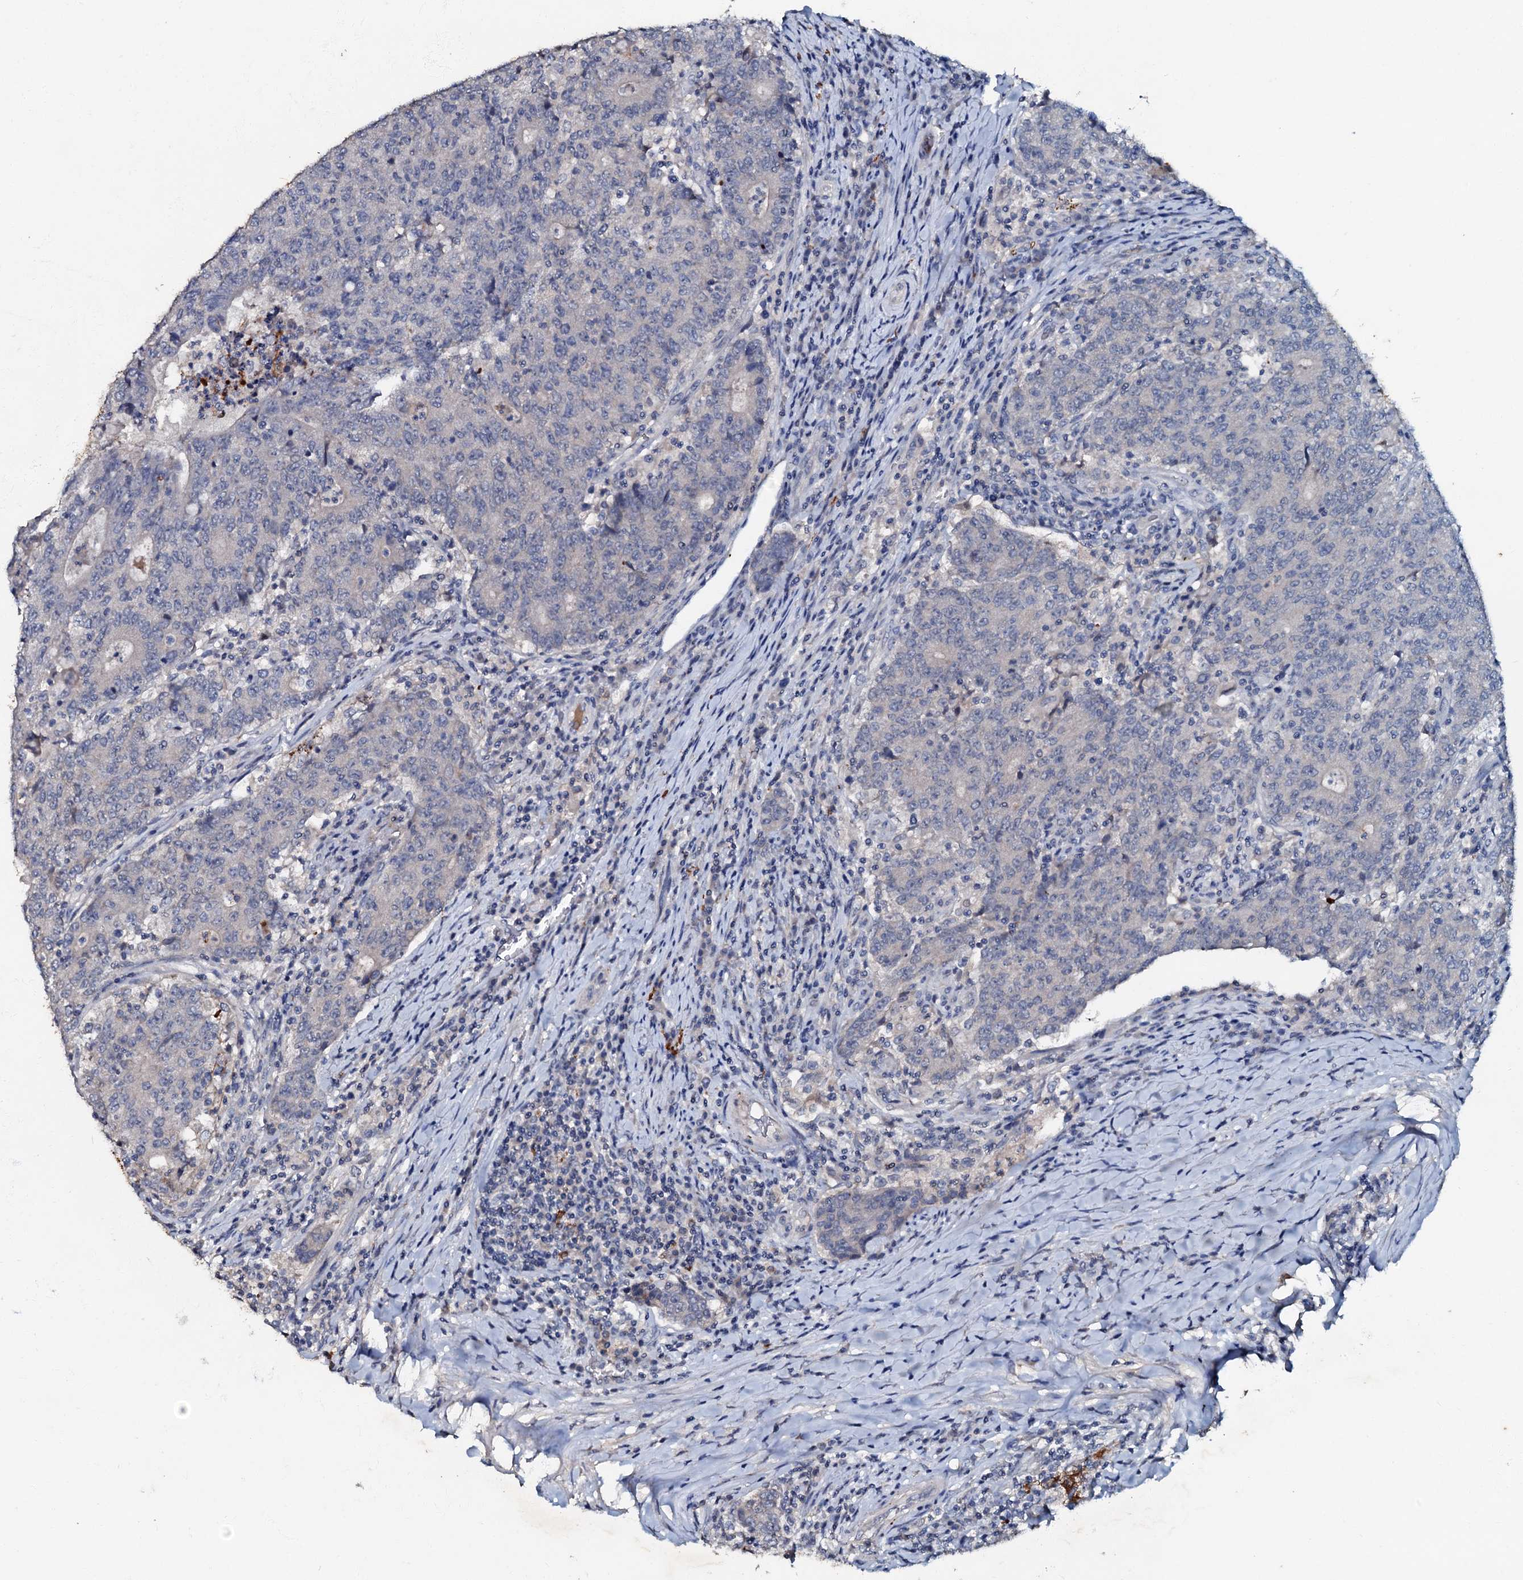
{"staining": {"intensity": "negative", "quantity": "none", "location": "none"}, "tissue": "colorectal cancer", "cell_type": "Tumor cells", "image_type": "cancer", "snomed": [{"axis": "morphology", "description": "Adenocarcinoma, NOS"}, {"axis": "topography", "description": "Colon"}], "caption": "Immunohistochemical staining of human colorectal cancer demonstrates no significant positivity in tumor cells.", "gene": "MANSC4", "patient": {"sex": "female", "age": 75}}